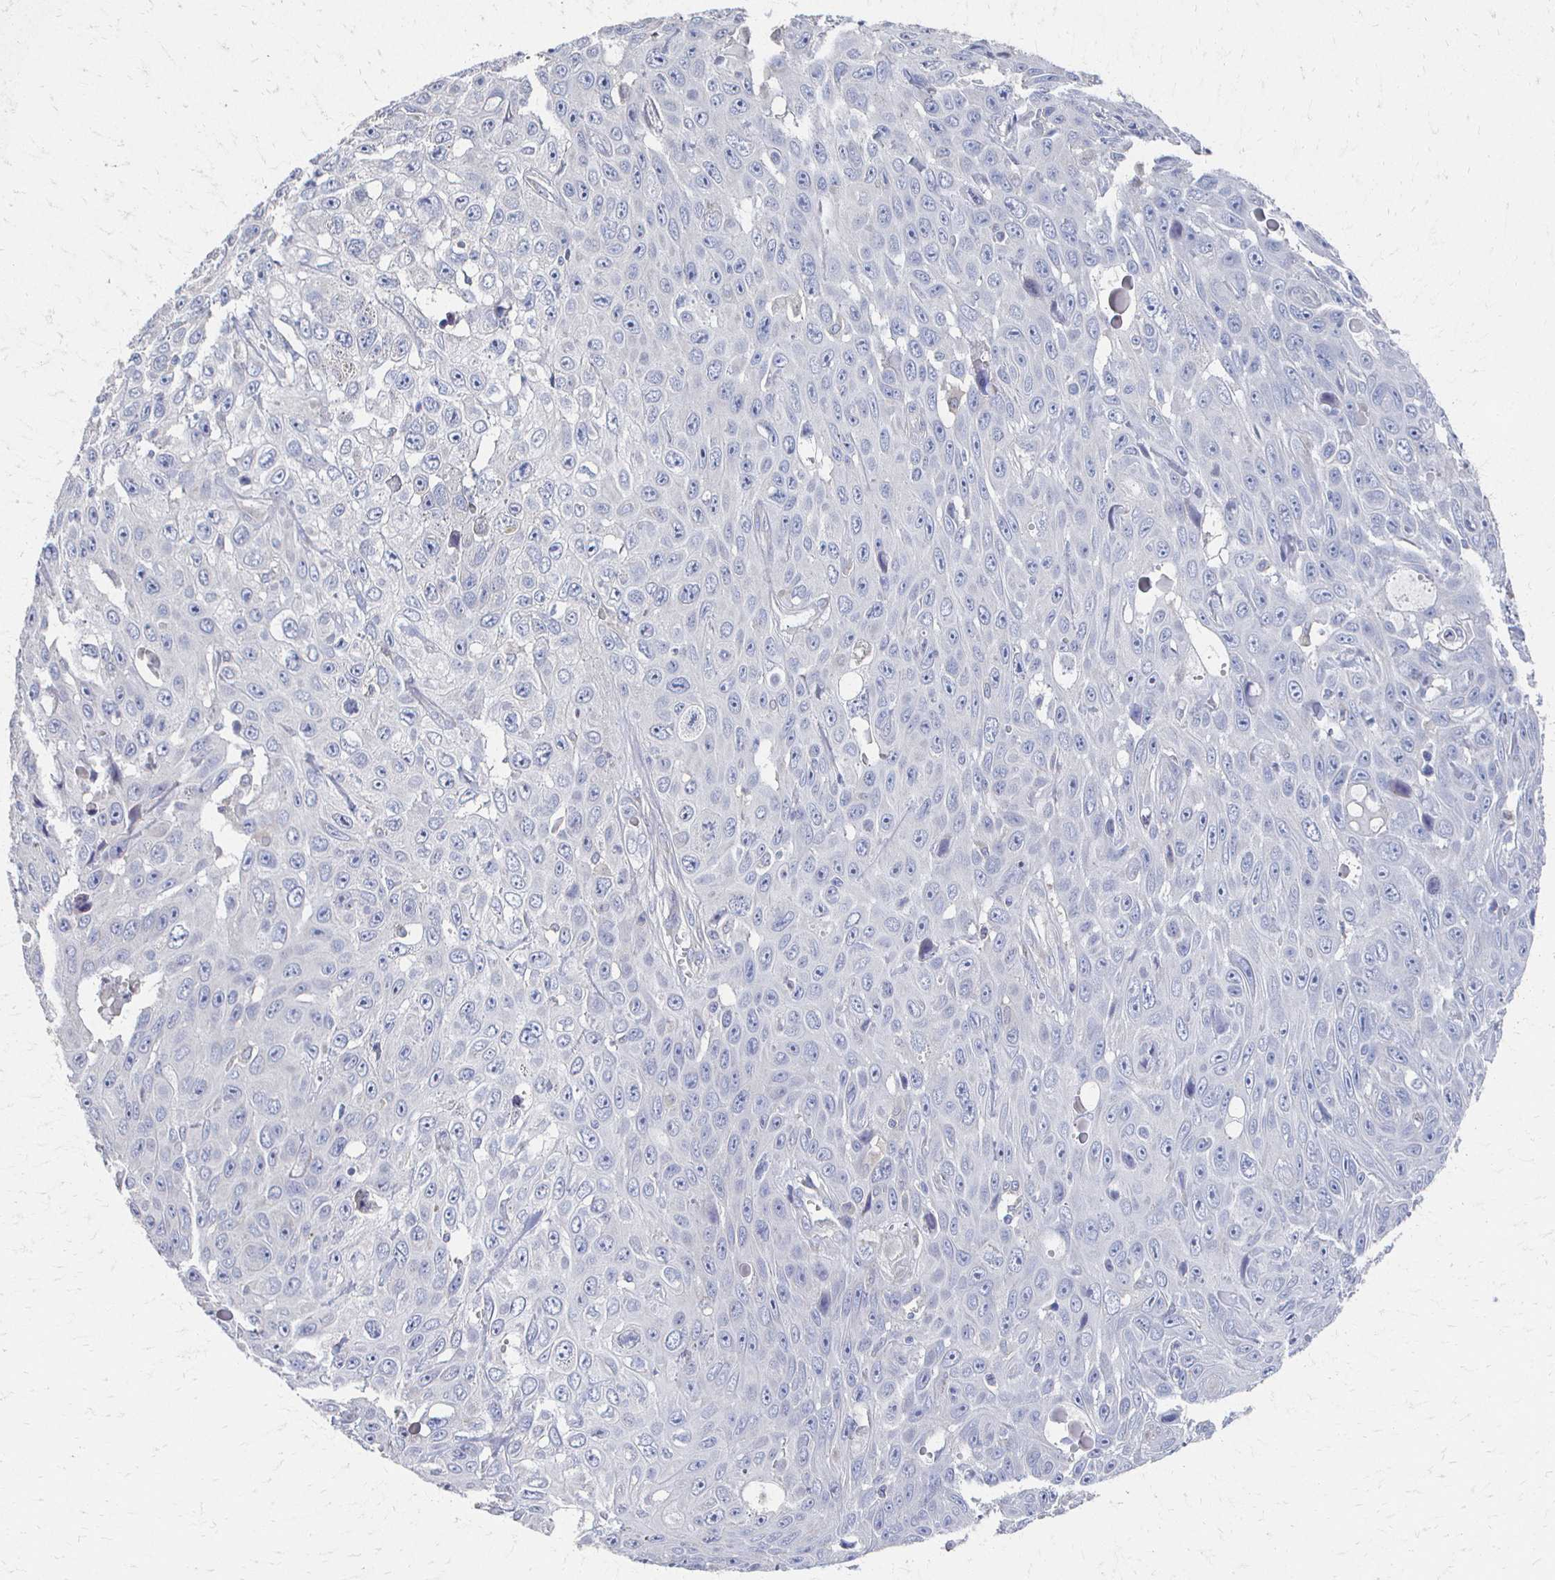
{"staining": {"intensity": "negative", "quantity": "none", "location": "none"}, "tissue": "skin cancer", "cell_type": "Tumor cells", "image_type": "cancer", "snomed": [{"axis": "morphology", "description": "Squamous cell carcinoma, NOS"}, {"axis": "topography", "description": "Skin"}], "caption": "Tumor cells show no significant protein positivity in skin squamous cell carcinoma.", "gene": "CX3CR1", "patient": {"sex": "male", "age": 82}}